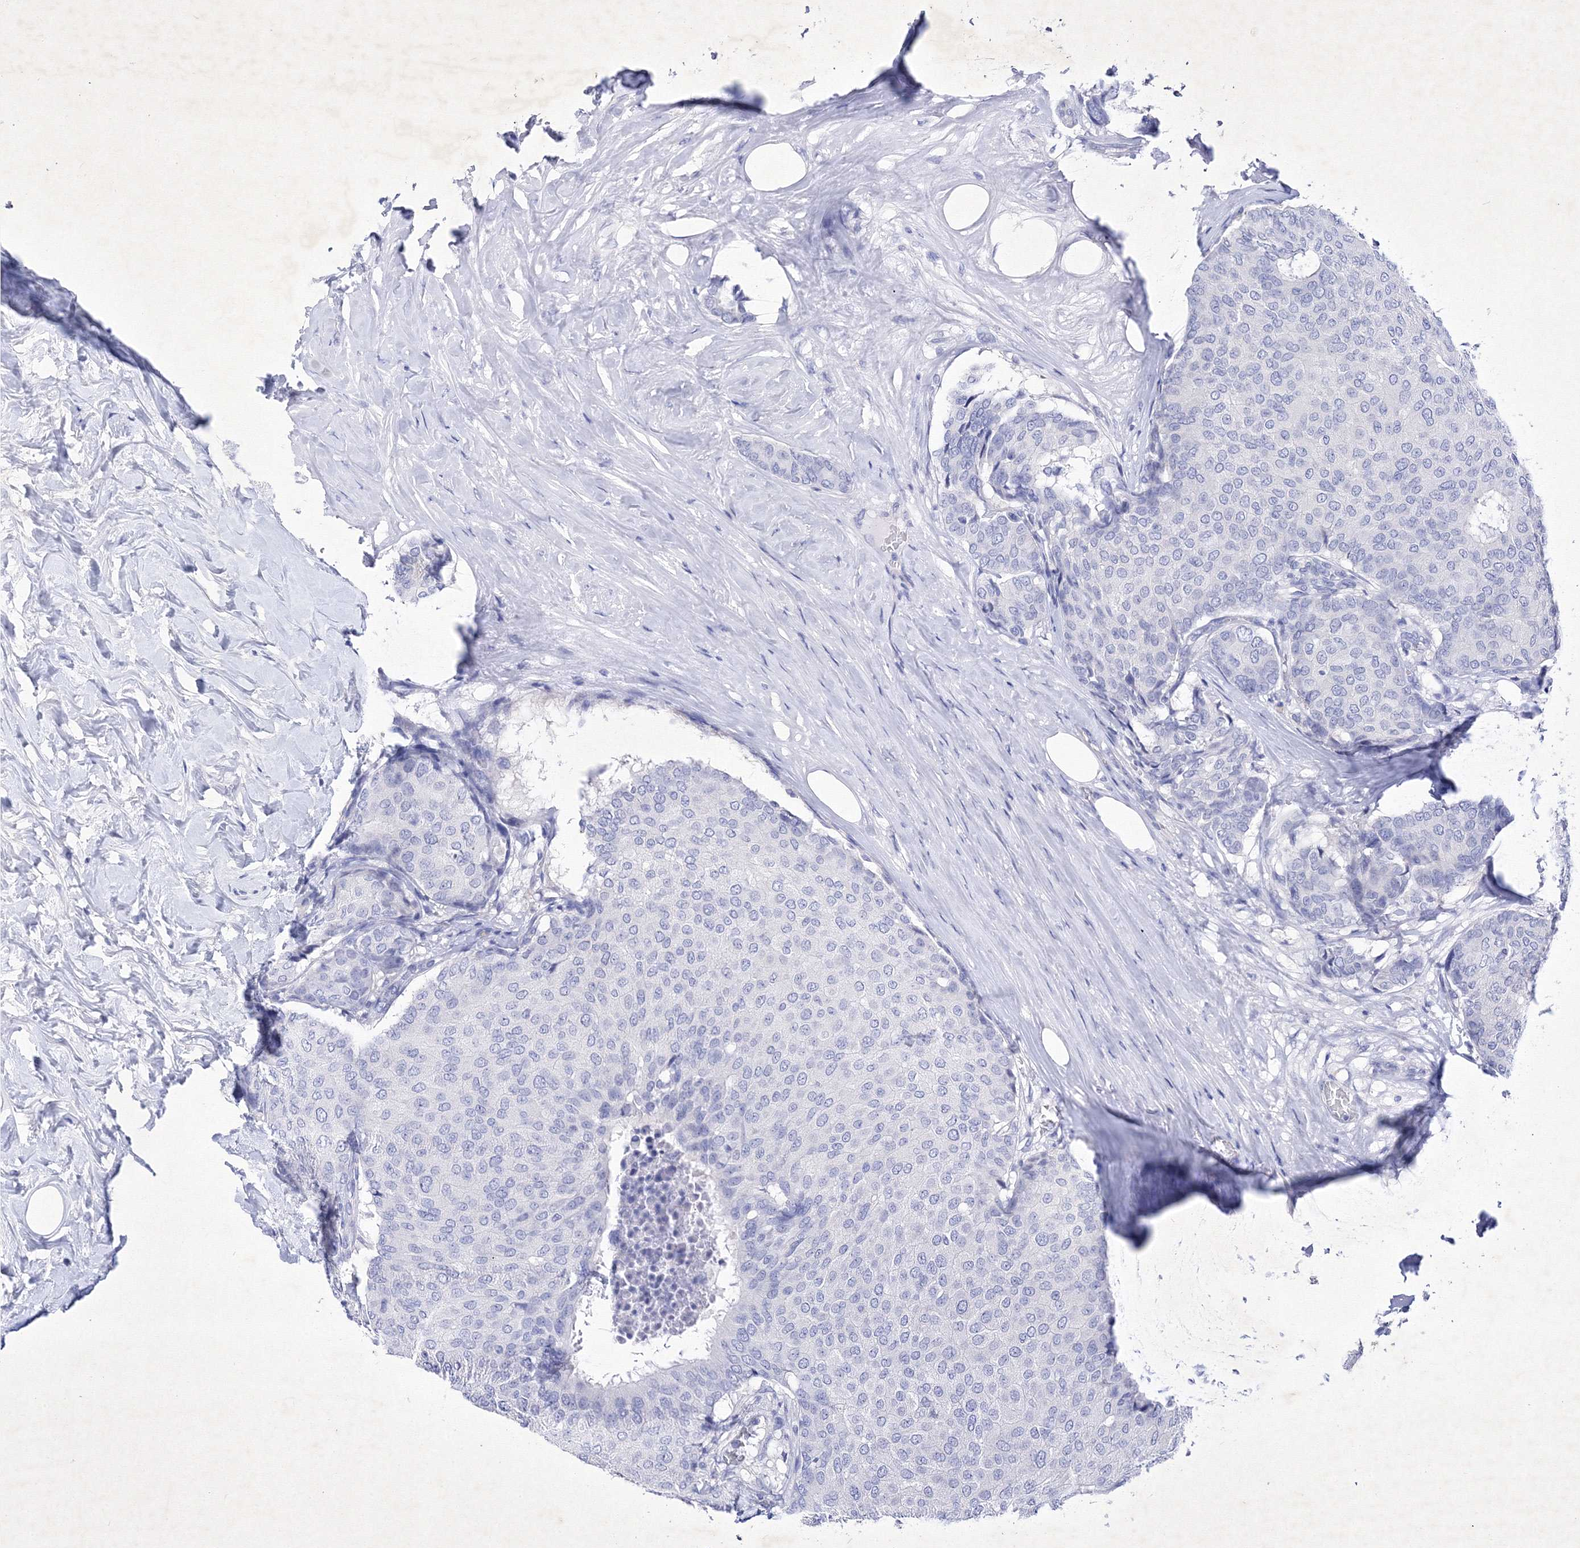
{"staining": {"intensity": "negative", "quantity": "none", "location": "none"}, "tissue": "breast cancer", "cell_type": "Tumor cells", "image_type": "cancer", "snomed": [{"axis": "morphology", "description": "Duct carcinoma"}, {"axis": "topography", "description": "Breast"}], "caption": "Micrograph shows no protein positivity in tumor cells of breast cancer (infiltrating ductal carcinoma) tissue.", "gene": "GPN1", "patient": {"sex": "female", "age": 75}}